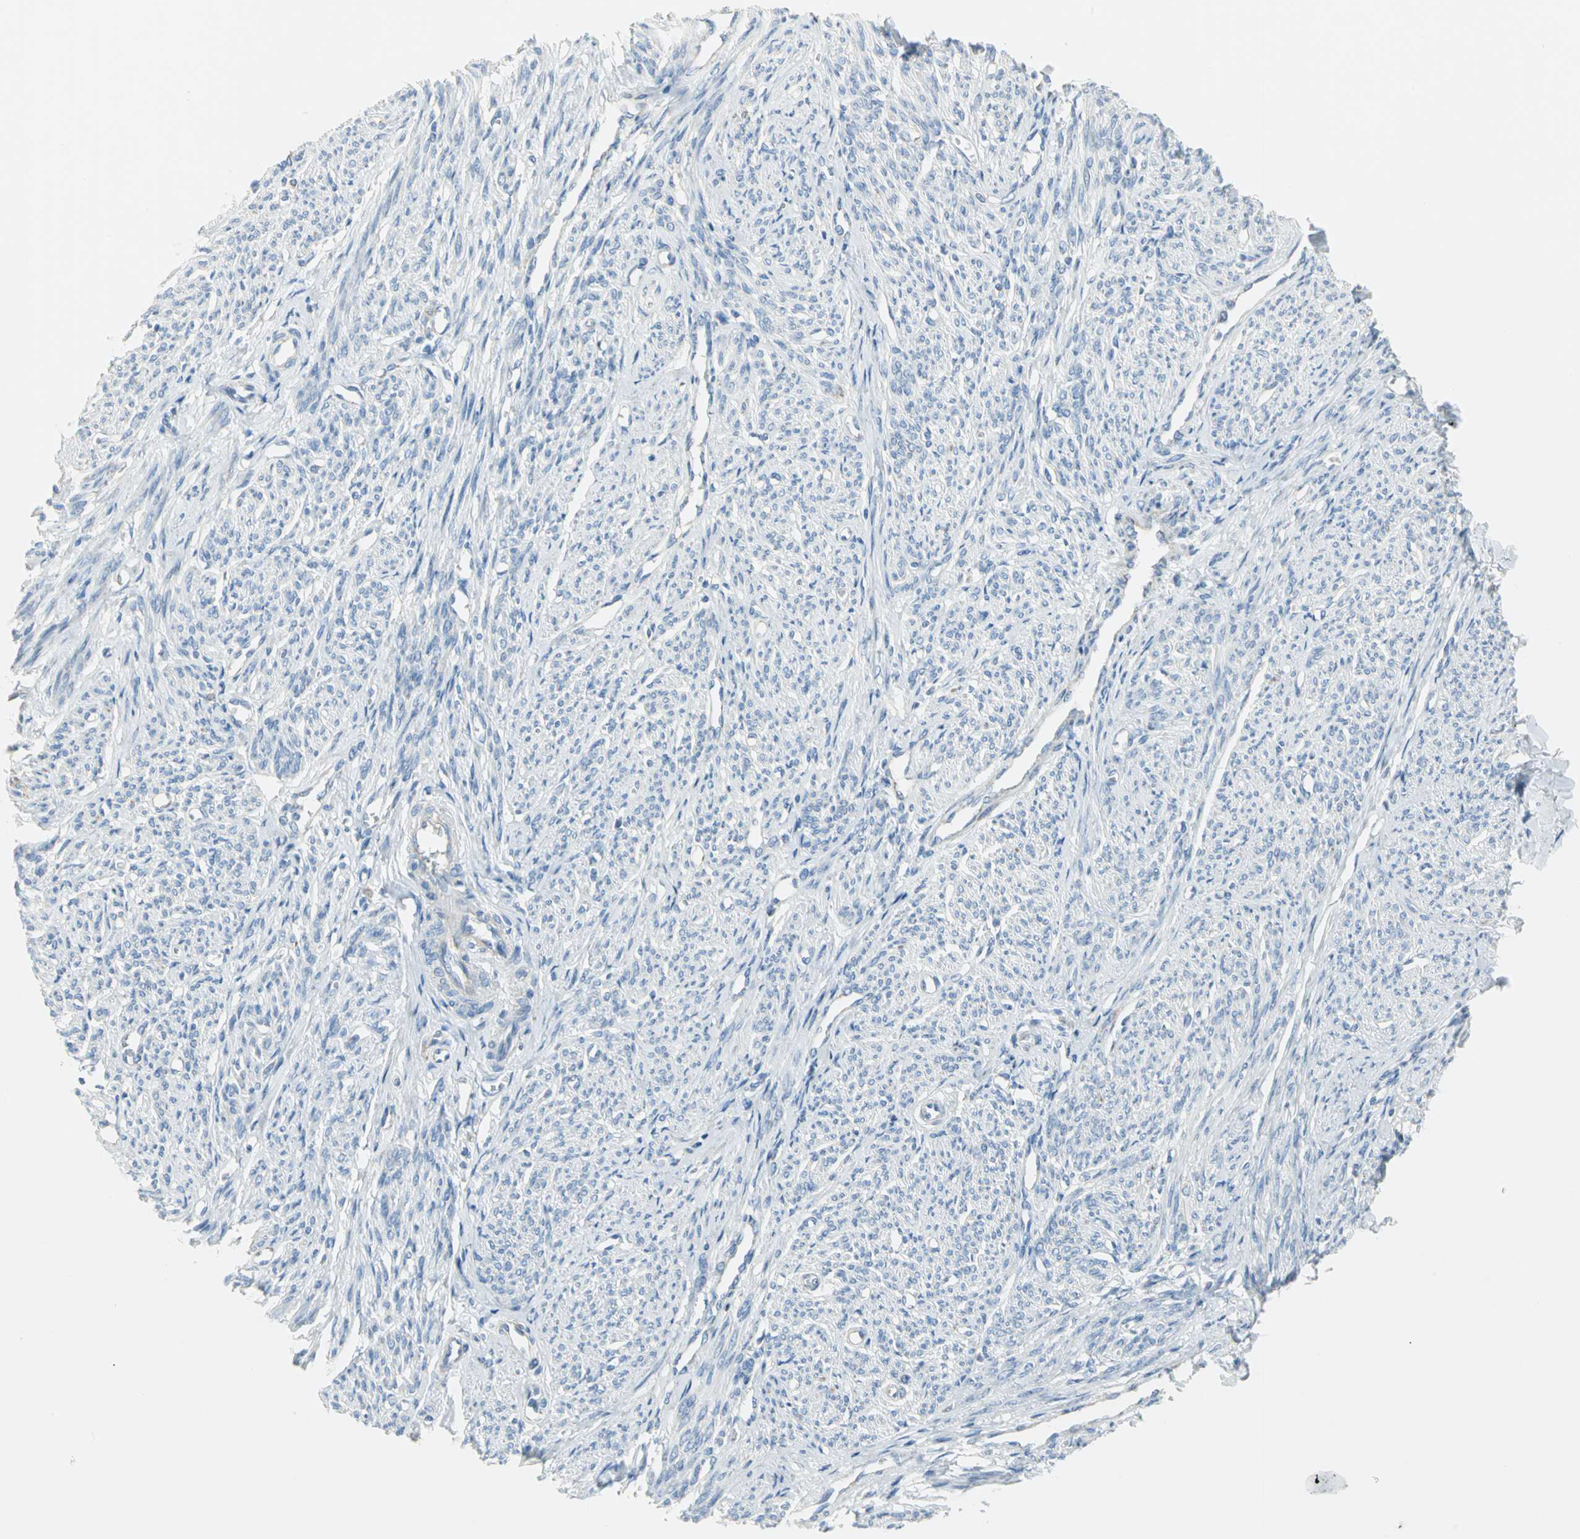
{"staining": {"intensity": "negative", "quantity": "none", "location": "none"}, "tissue": "smooth muscle", "cell_type": "Smooth muscle cells", "image_type": "normal", "snomed": [{"axis": "morphology", "description": "Normal tissue, NOS"}, {"axis": "topography", "description": "Smooth muscle"}], "caption": "DAB (3,3'-diaminobenzidine) immunohistochemical staining of normal human smooth muscle displays no significant expression in smooth muscle cells.", "gene": "ALOX15", "patient": {"sex": "female", "age": 65}}